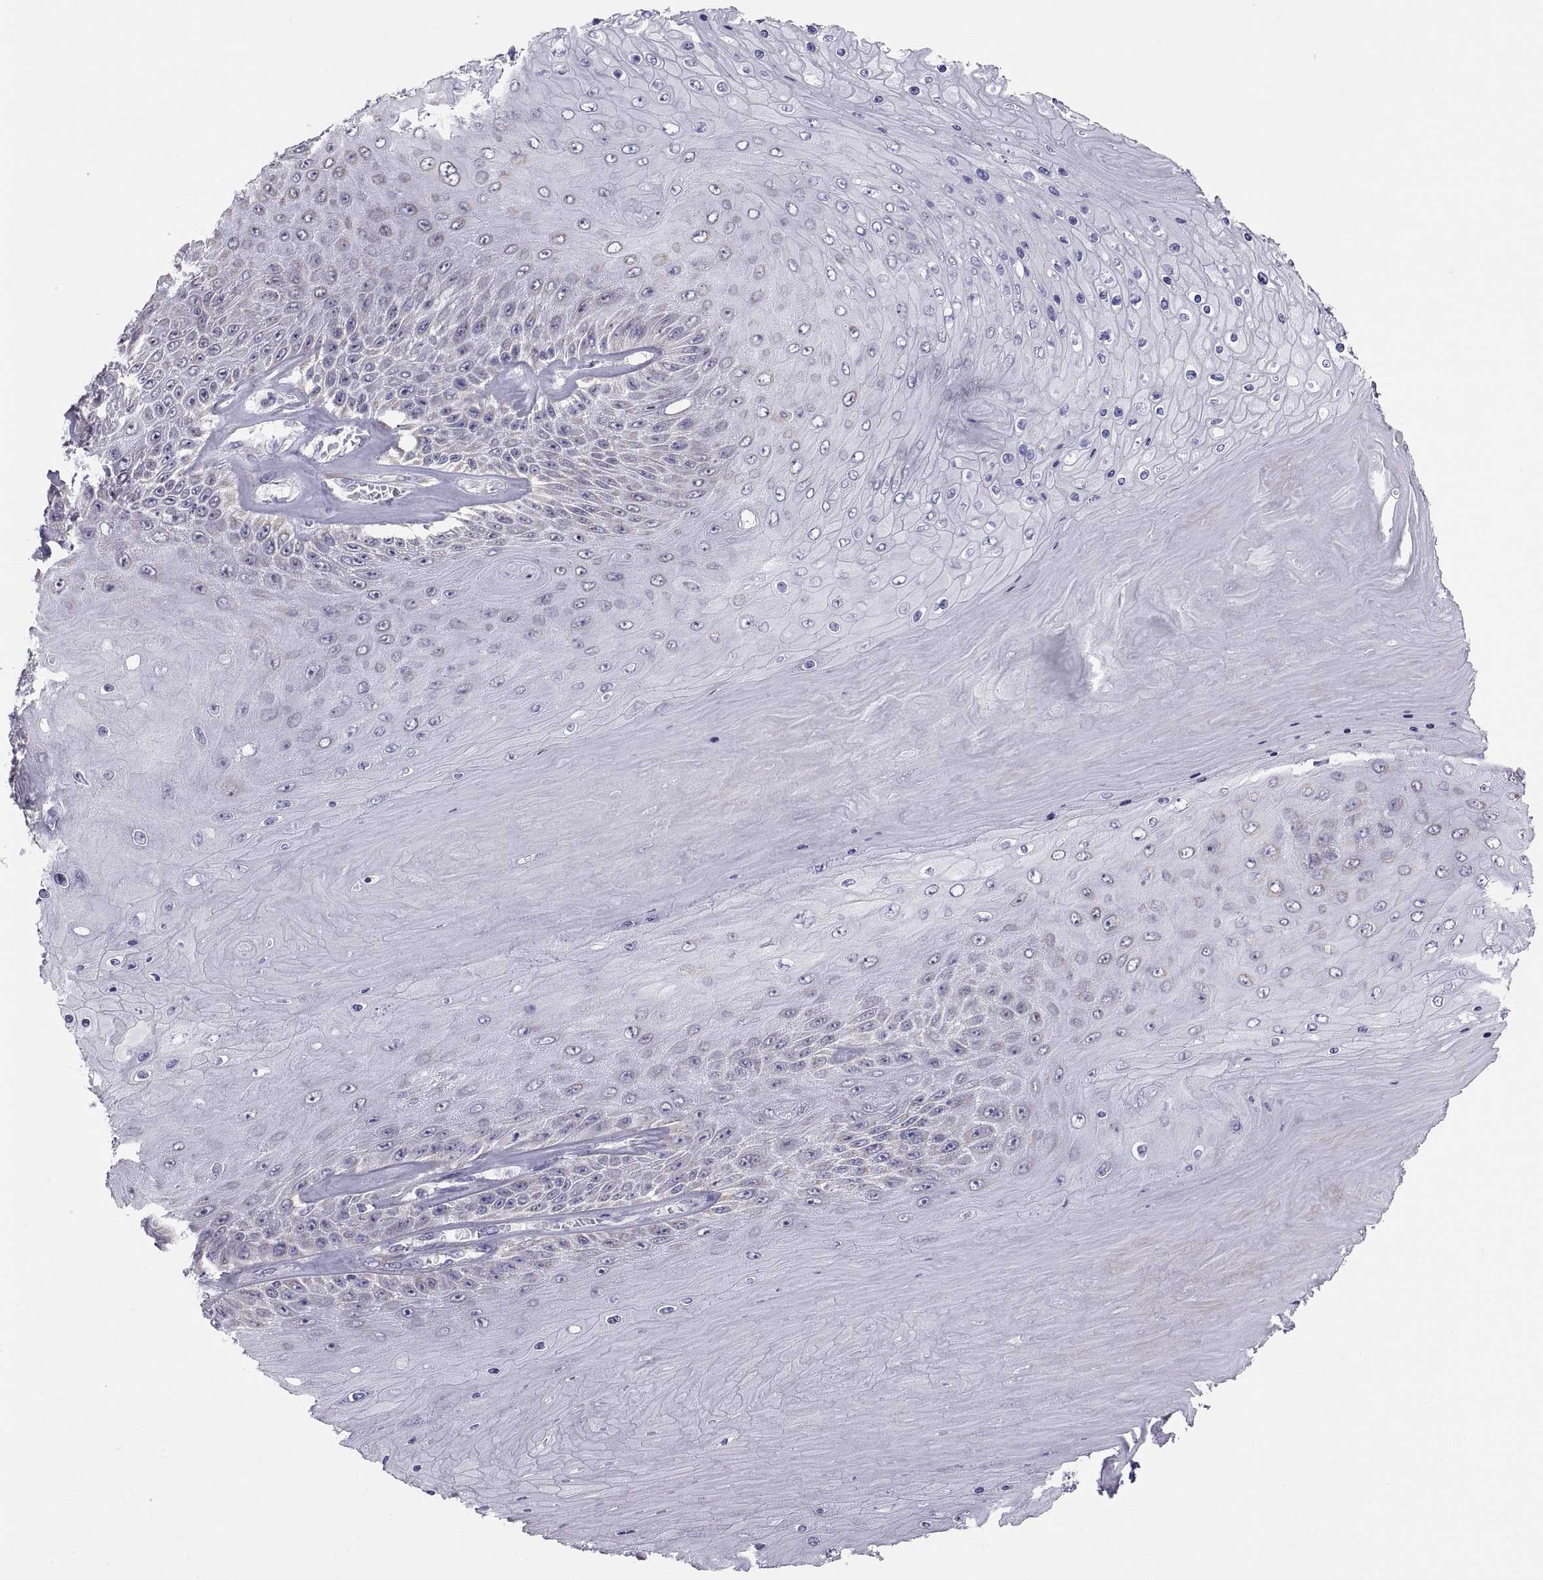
{"staining": {"intensity": "negative", "quantity": "none", "location": "none"}, "tissue": "skin cancer", "cell_type": "Tumor cells", "image_type": "cancer", "snomed": [{"axis": "morphology", "description": "Squamous cell carcinoma, NOS"}, {"axis": "topography", "description": "Skin"}], "caption": "Immunohistochemical staining of human skin squamous cell carcinoma shows no significant positivity in tumor cells.", "gene": "TNNC1", "patient": {"sex": "male", "age": 62}}